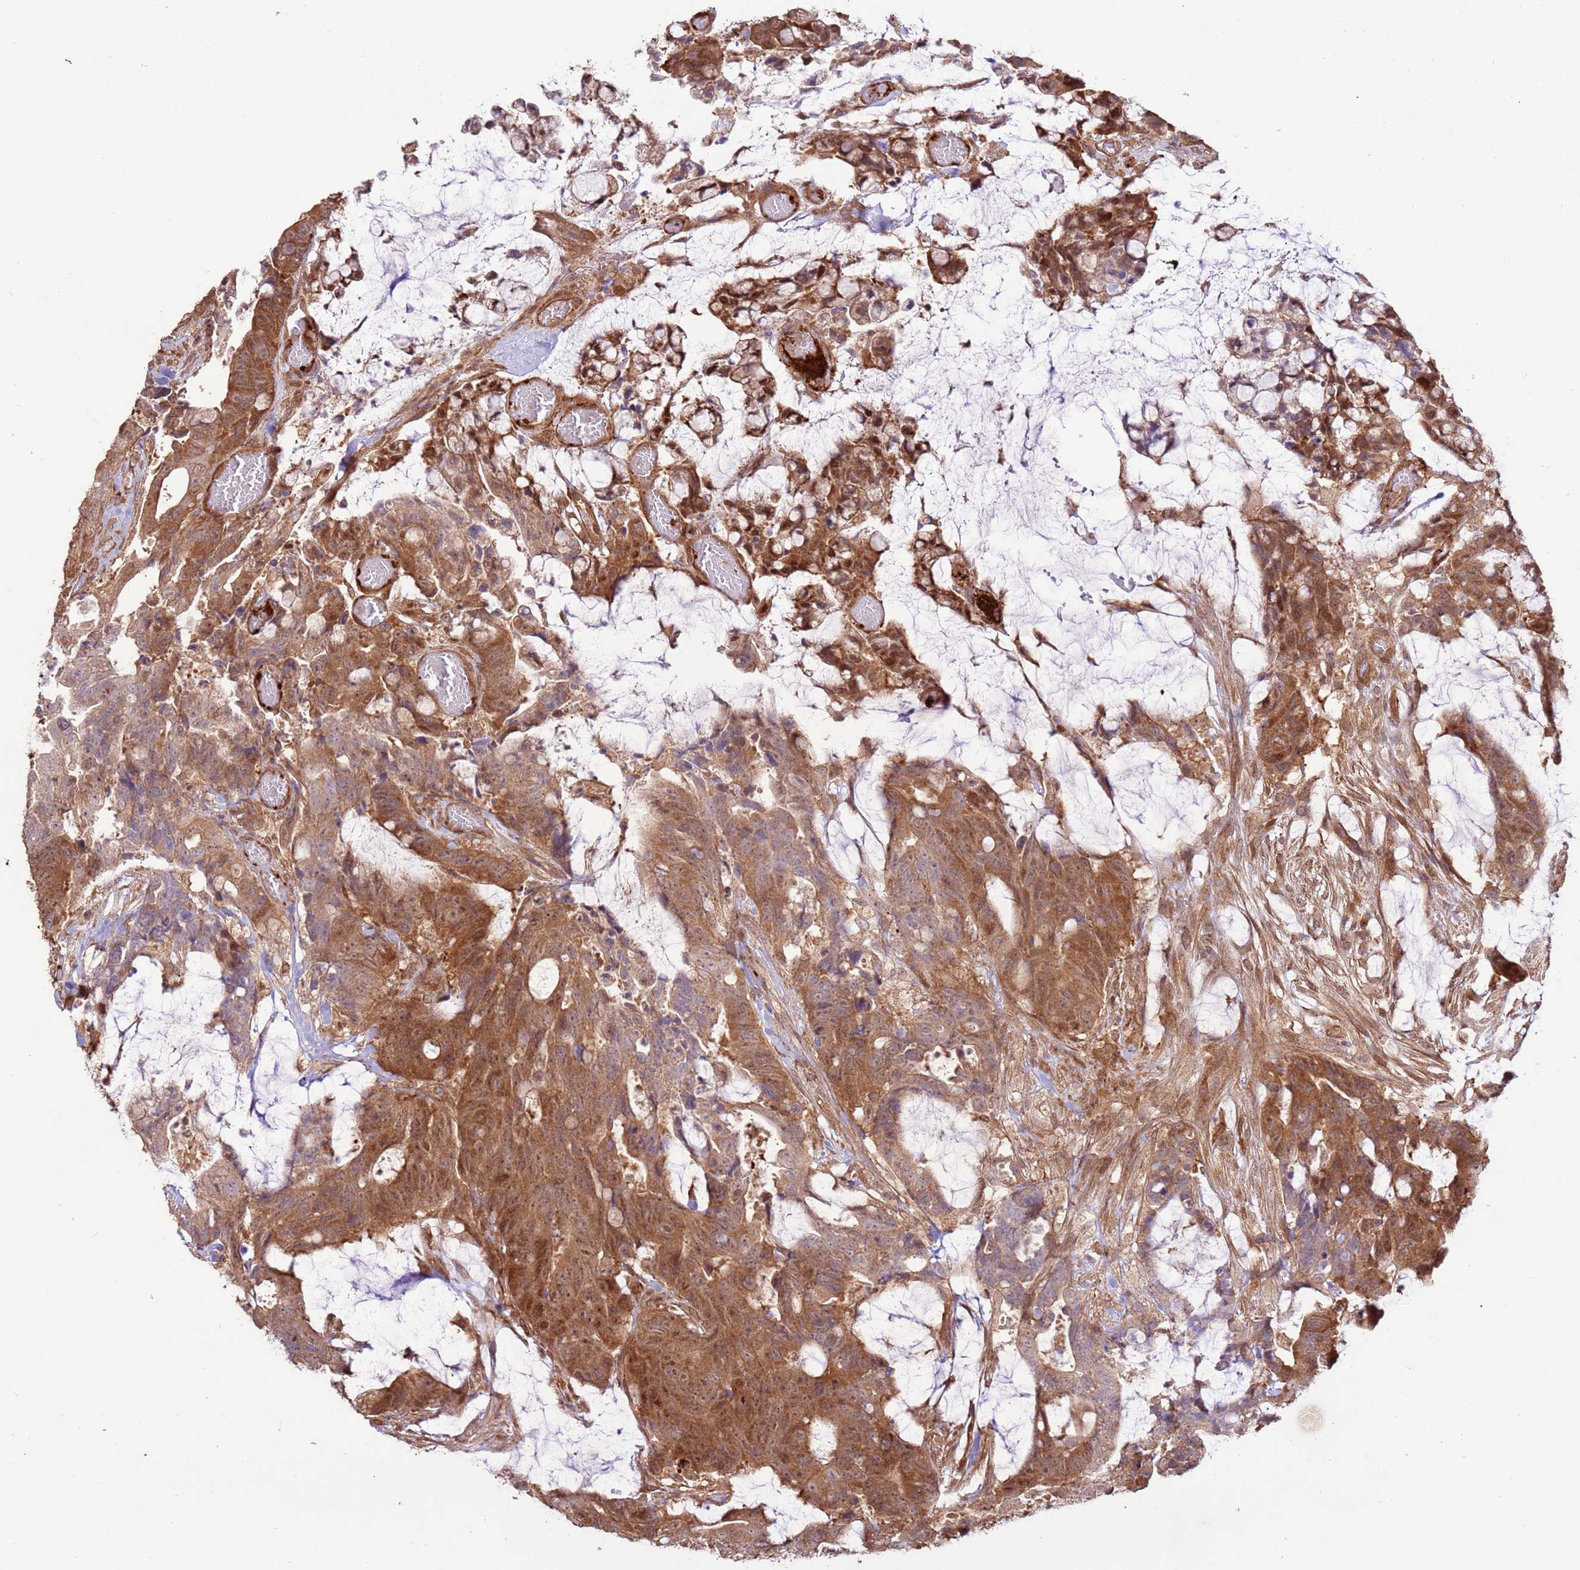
{"staining": {"intensity": "moderate", "quantity": ">75%", "location": "cytoplasmic/membranous,nuclear"}, "tissue": "colorectal cancer", "cell_type": "Tumor cells", "image_type": "cancer", "snomed": [{"axis": "morphology", "description": "Adenocarcinoma, NOS"}, {"axis": "topography", "description": "Colon"}], "caption": "Immunohistochemistry (IHC) micrograph of human colorectal cancer (adenocarcinoma) stained for a protein (brown), which reveals medium levels of moderate cytoplasmic/membranous and nuclear staining in about >75% of tumor cells.", "gene": "CCDC112", "patient": {"sex": "female", "age": 82}}